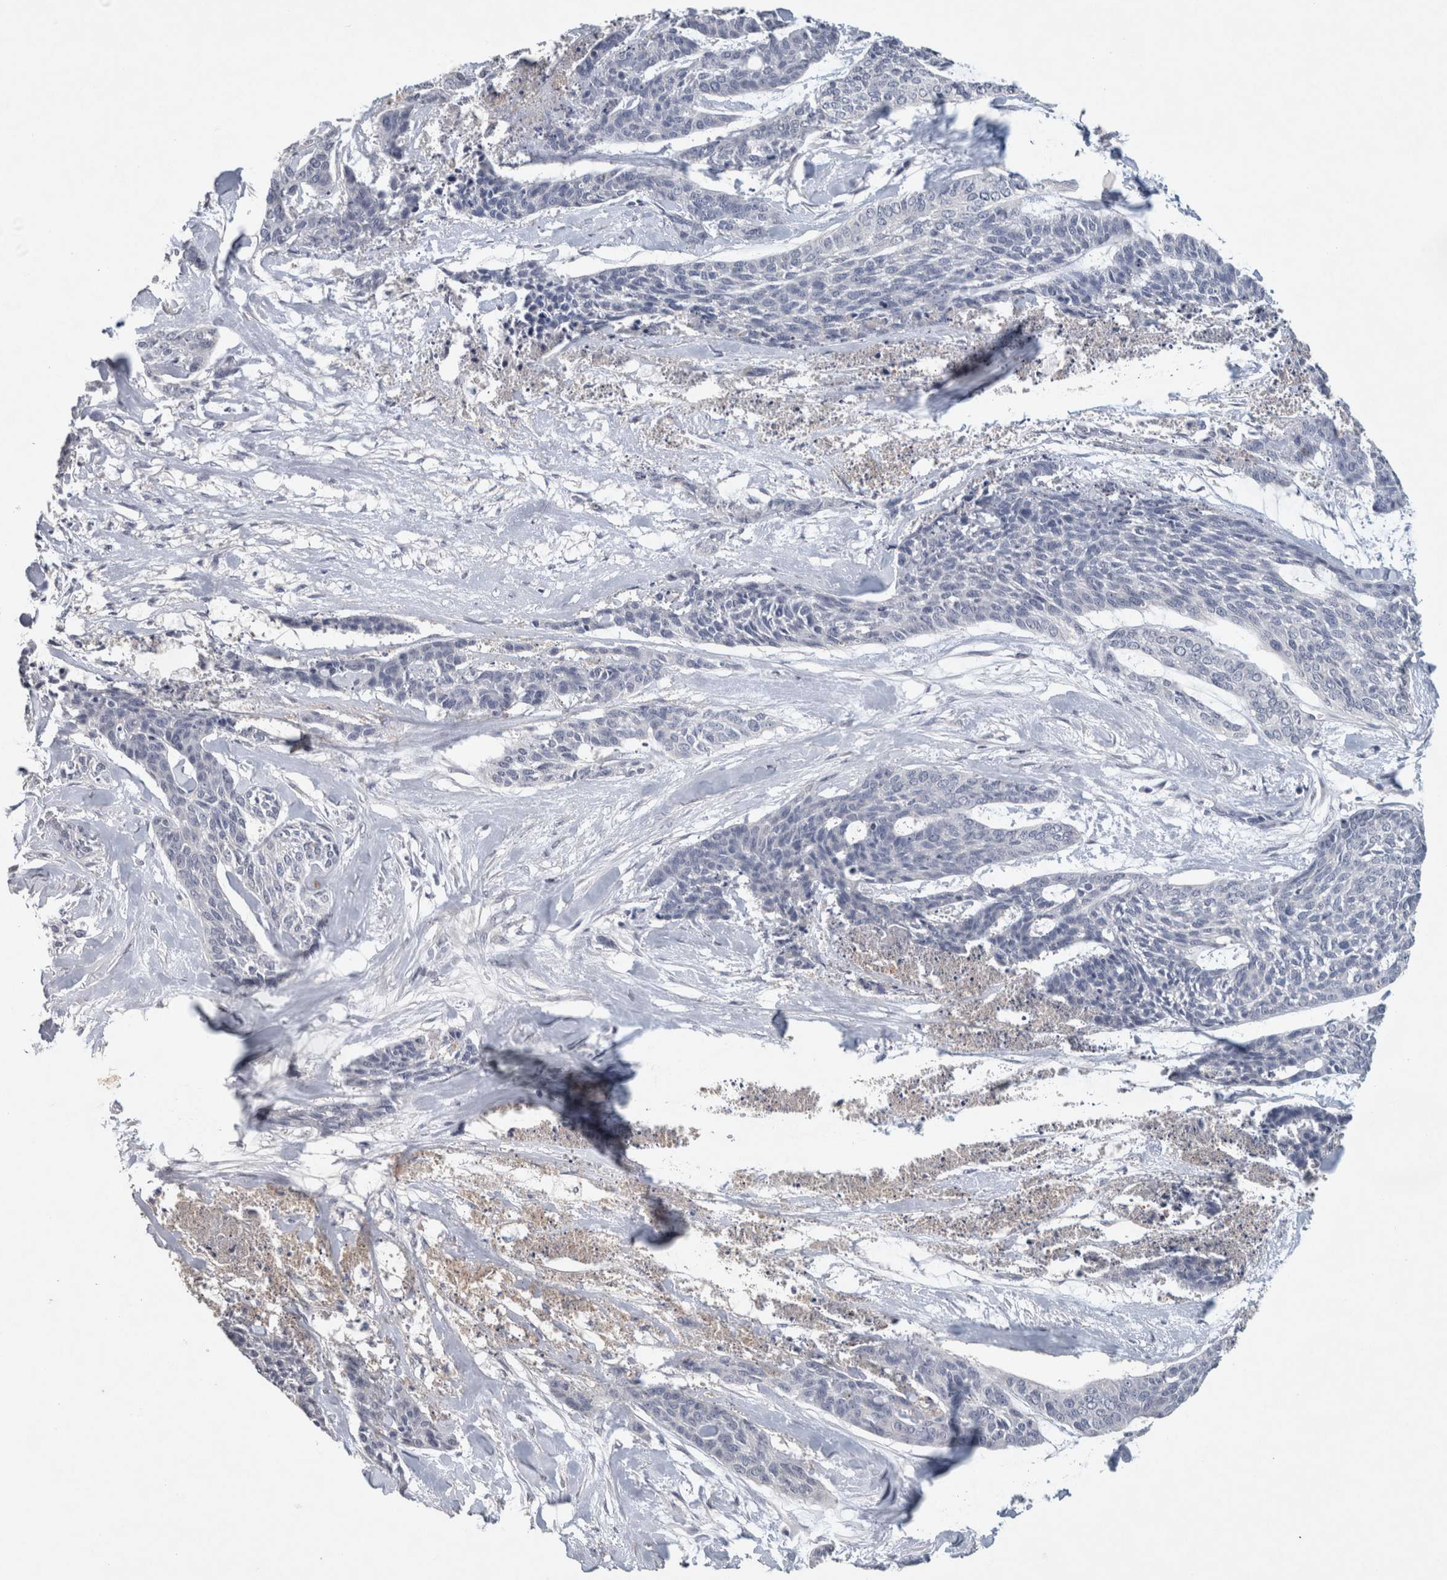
{"staining": {"intensity": "negative", "quantity": "none", "location": "none"}, "tissue": "skin cancer", "cell_type": "Tumor cells", "image_type": "cancer", "snomed": [{"axis": "morphology", "description": "Basal cell carcinoma"}, {"axis": "topography", "description": "Skin"}], "caption": "Basal cell carcinoma (skin) was stained to show a protein in brown. There is no significant expression in tumor cells.", "gene": "HEXD", "patient": {"sex": "female", "age": 64}}